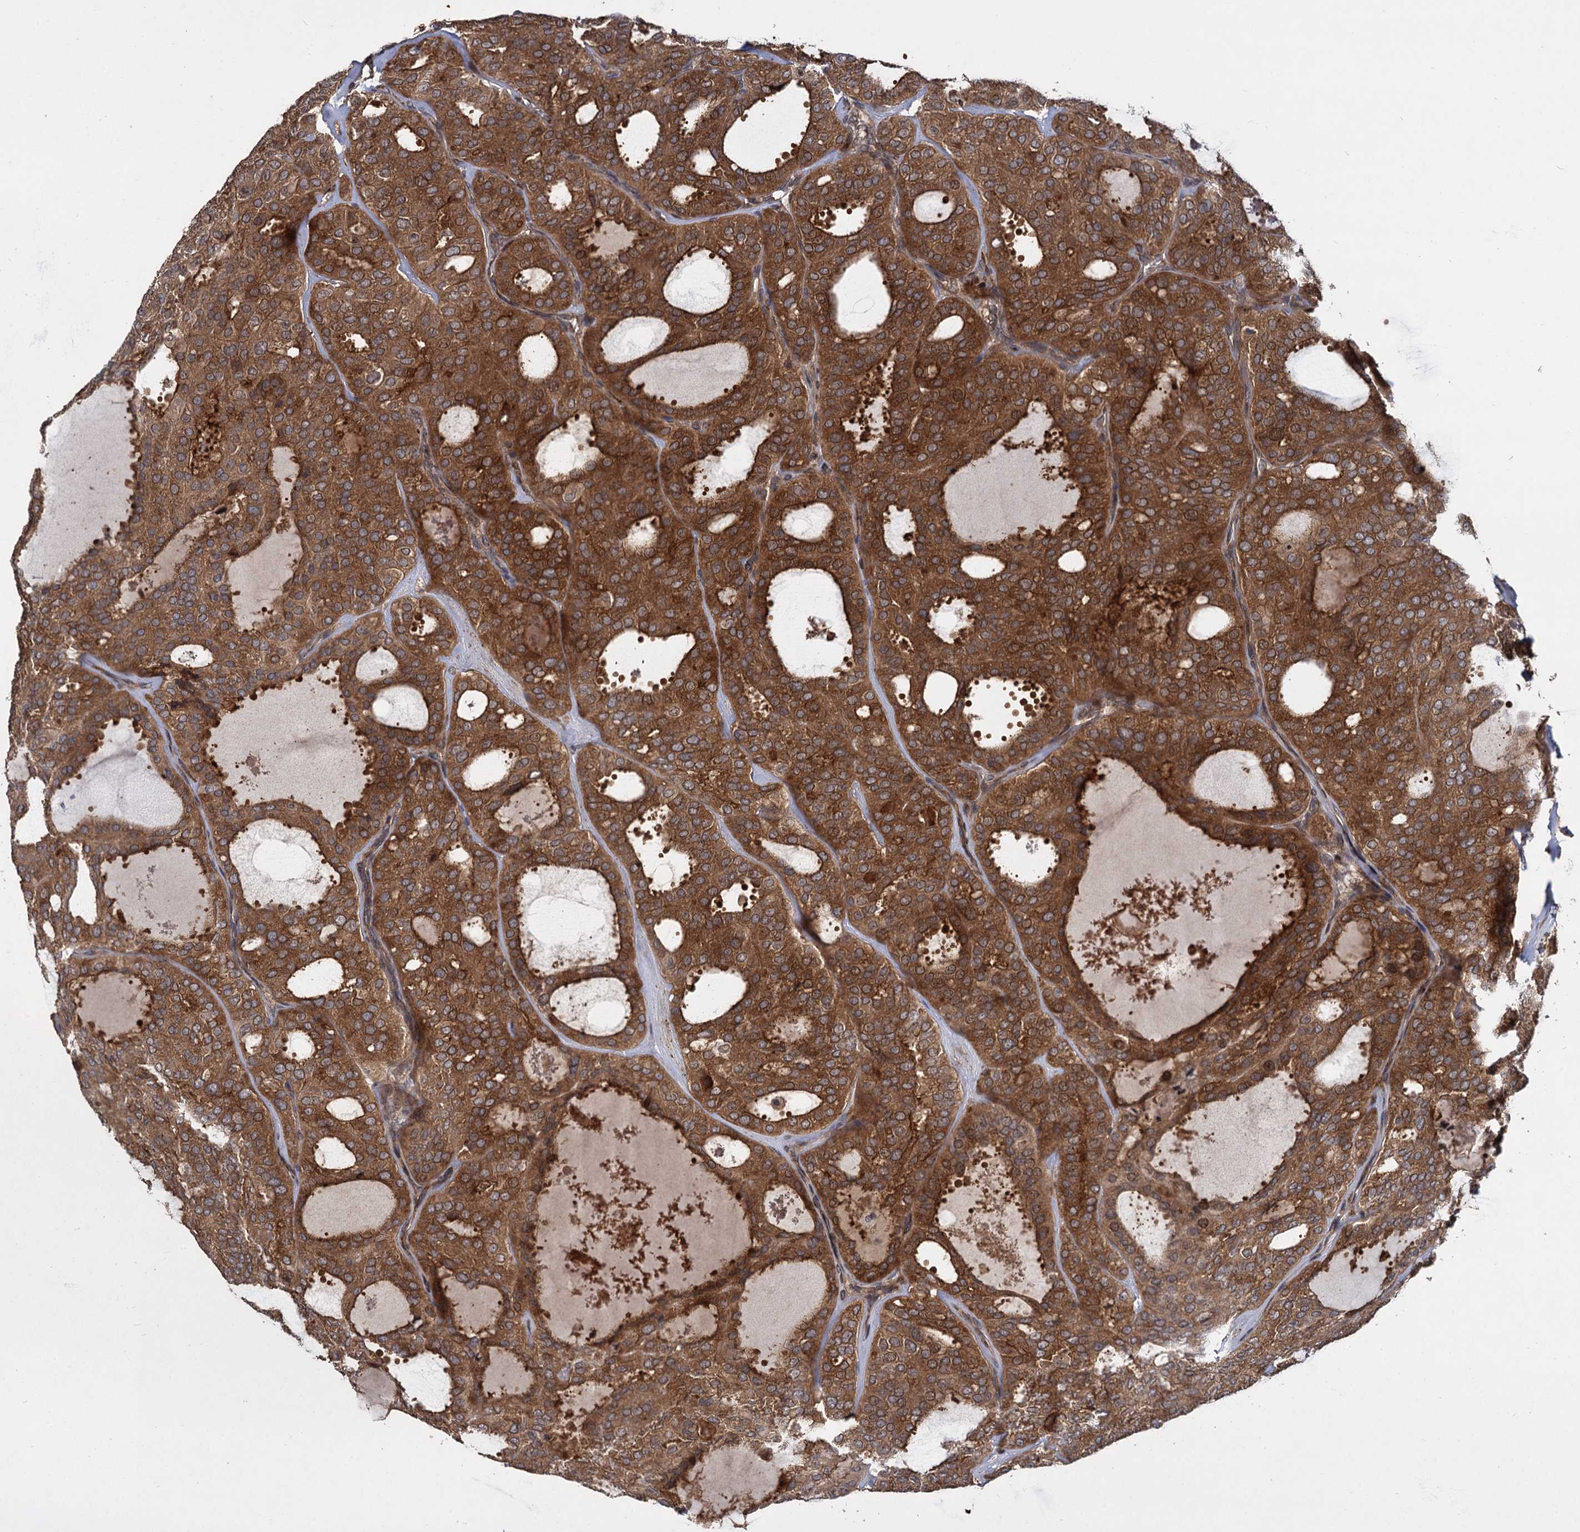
{"staining": {"intensity": "strong", "quantity": ">75%", "location": "cytoplasmic/membranous"}, "tissue": "thyroid cancer", "cell_type": "Tumor cells", "image_type": "cancer", "snomed": [{"axis": "morphology", "description": "Follicular adenoma carcinoma, NOS"}, {"axis": "topography", "description": "Thyroid gland"}], "caption": "High-magnification brightfield microscopy of thyroid cancer (follicular adenoma carcinoma) stained with DAB (3,3'-diaminobenzidine) (brown) and counterstained with hematoxylin (blue). tumor cells exhibit strong cytoplasmic/membranous staining is identified in about>75% of cells. (DAB = brown stain, brightfield microscopy at high magnification).", "gene": "INPPL1", "patient": {"sex": "male", "age": 75}}